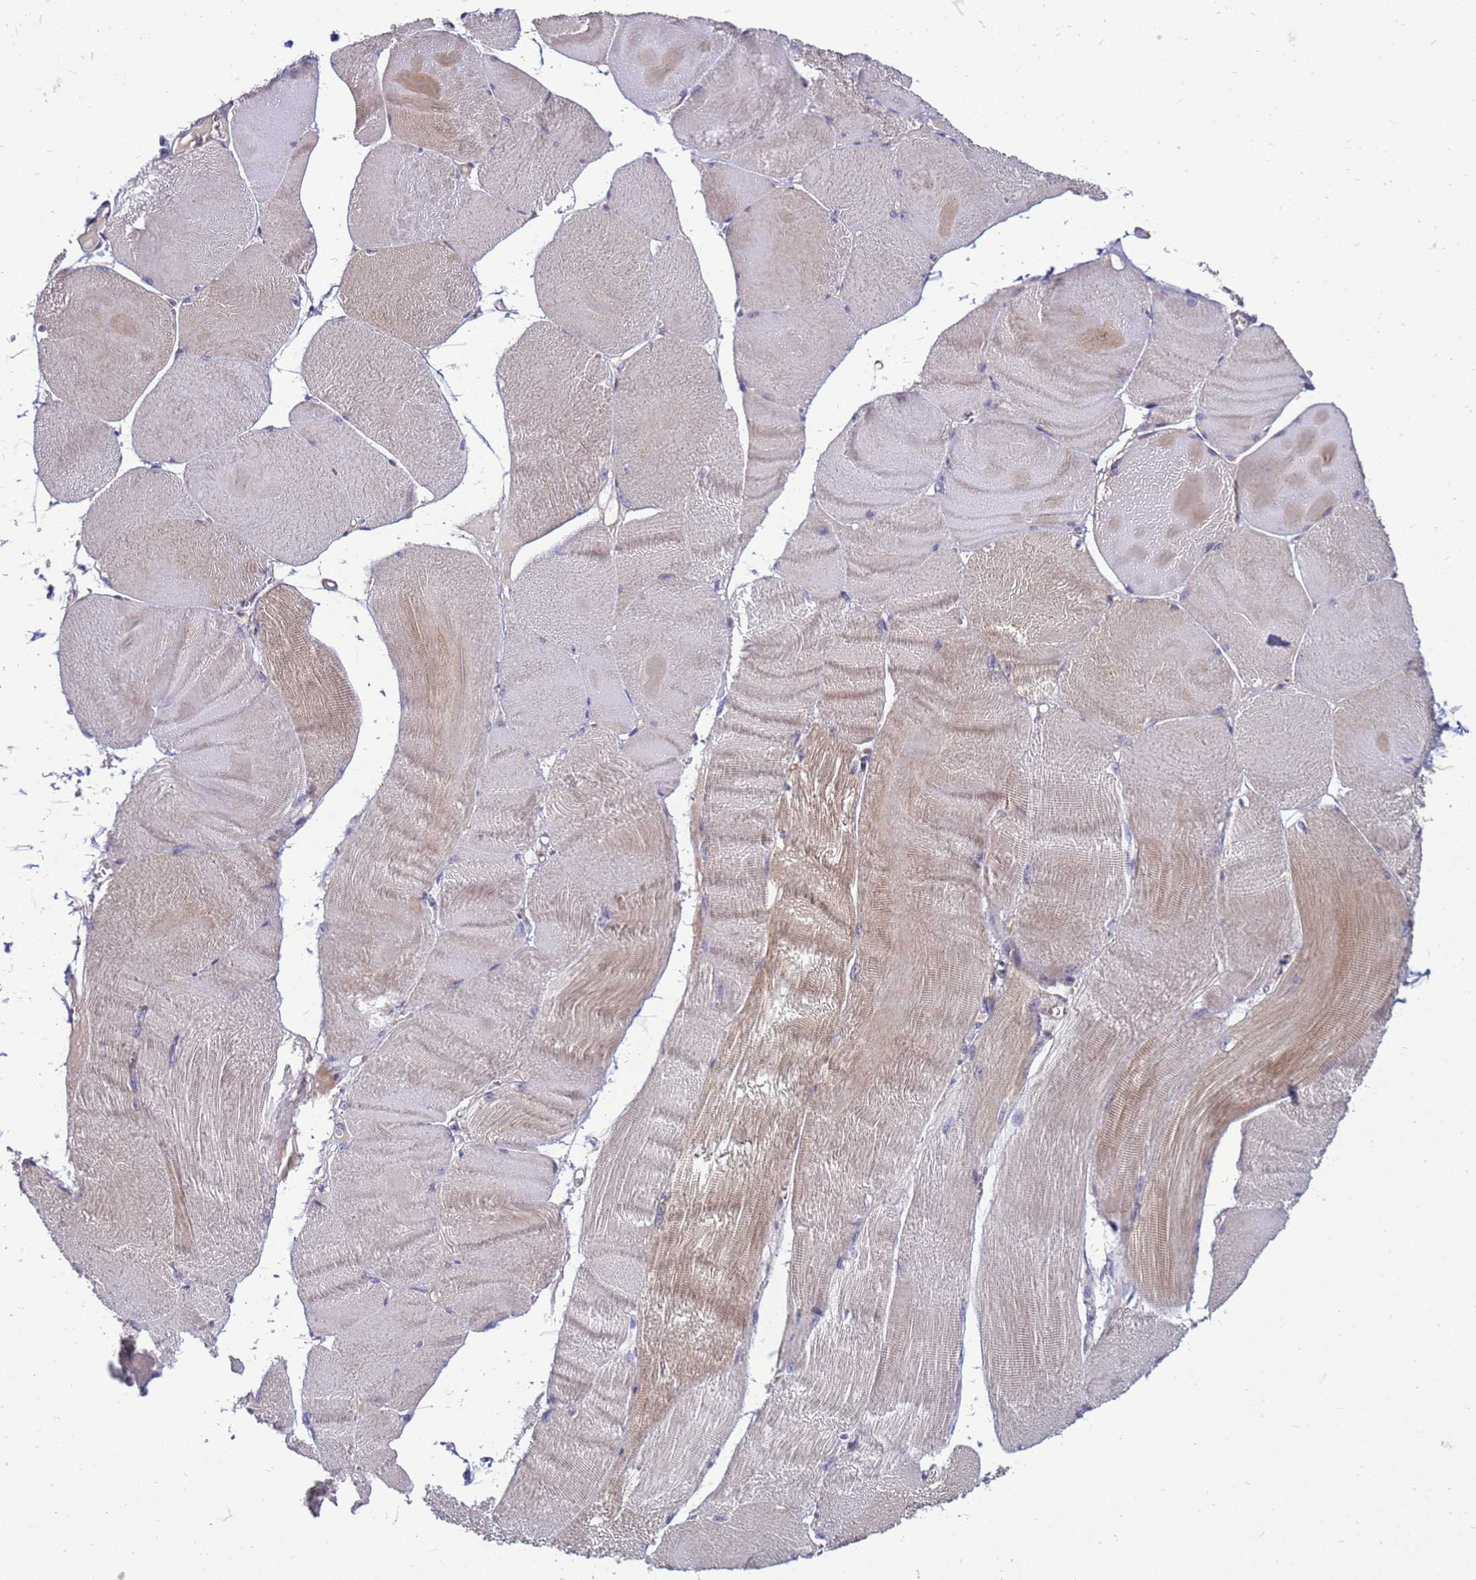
{"staining": {"intensity": "weak", "quantity": "25%-75%", "location": "cytoplasmic/membranous"}, "tissue": "skeletal muscle", "cell_type": "Myocytes", "image_type": "normal", "snomed": [{"axis": "morphology", "description": "Normal tissue, NOS"}, {"axis": "morphology", "description": "Basal cell carcinoma"}, {"axis": "topography", "description": "Skeletal muscle"}], "caption": "An immunohistochemistry (IHC) image of benign tissue is shown. Protein staining in brown highlights weak cytoplasmic/membranous positivity in skeletal muscle within myocytes. The staining was performed using DAB, with brown indicating positive protein expression. Nuclei are stained blue with hematoxylin.", "gene": "ENOPH1", "patient": {"sex": "female", "age": 64}}